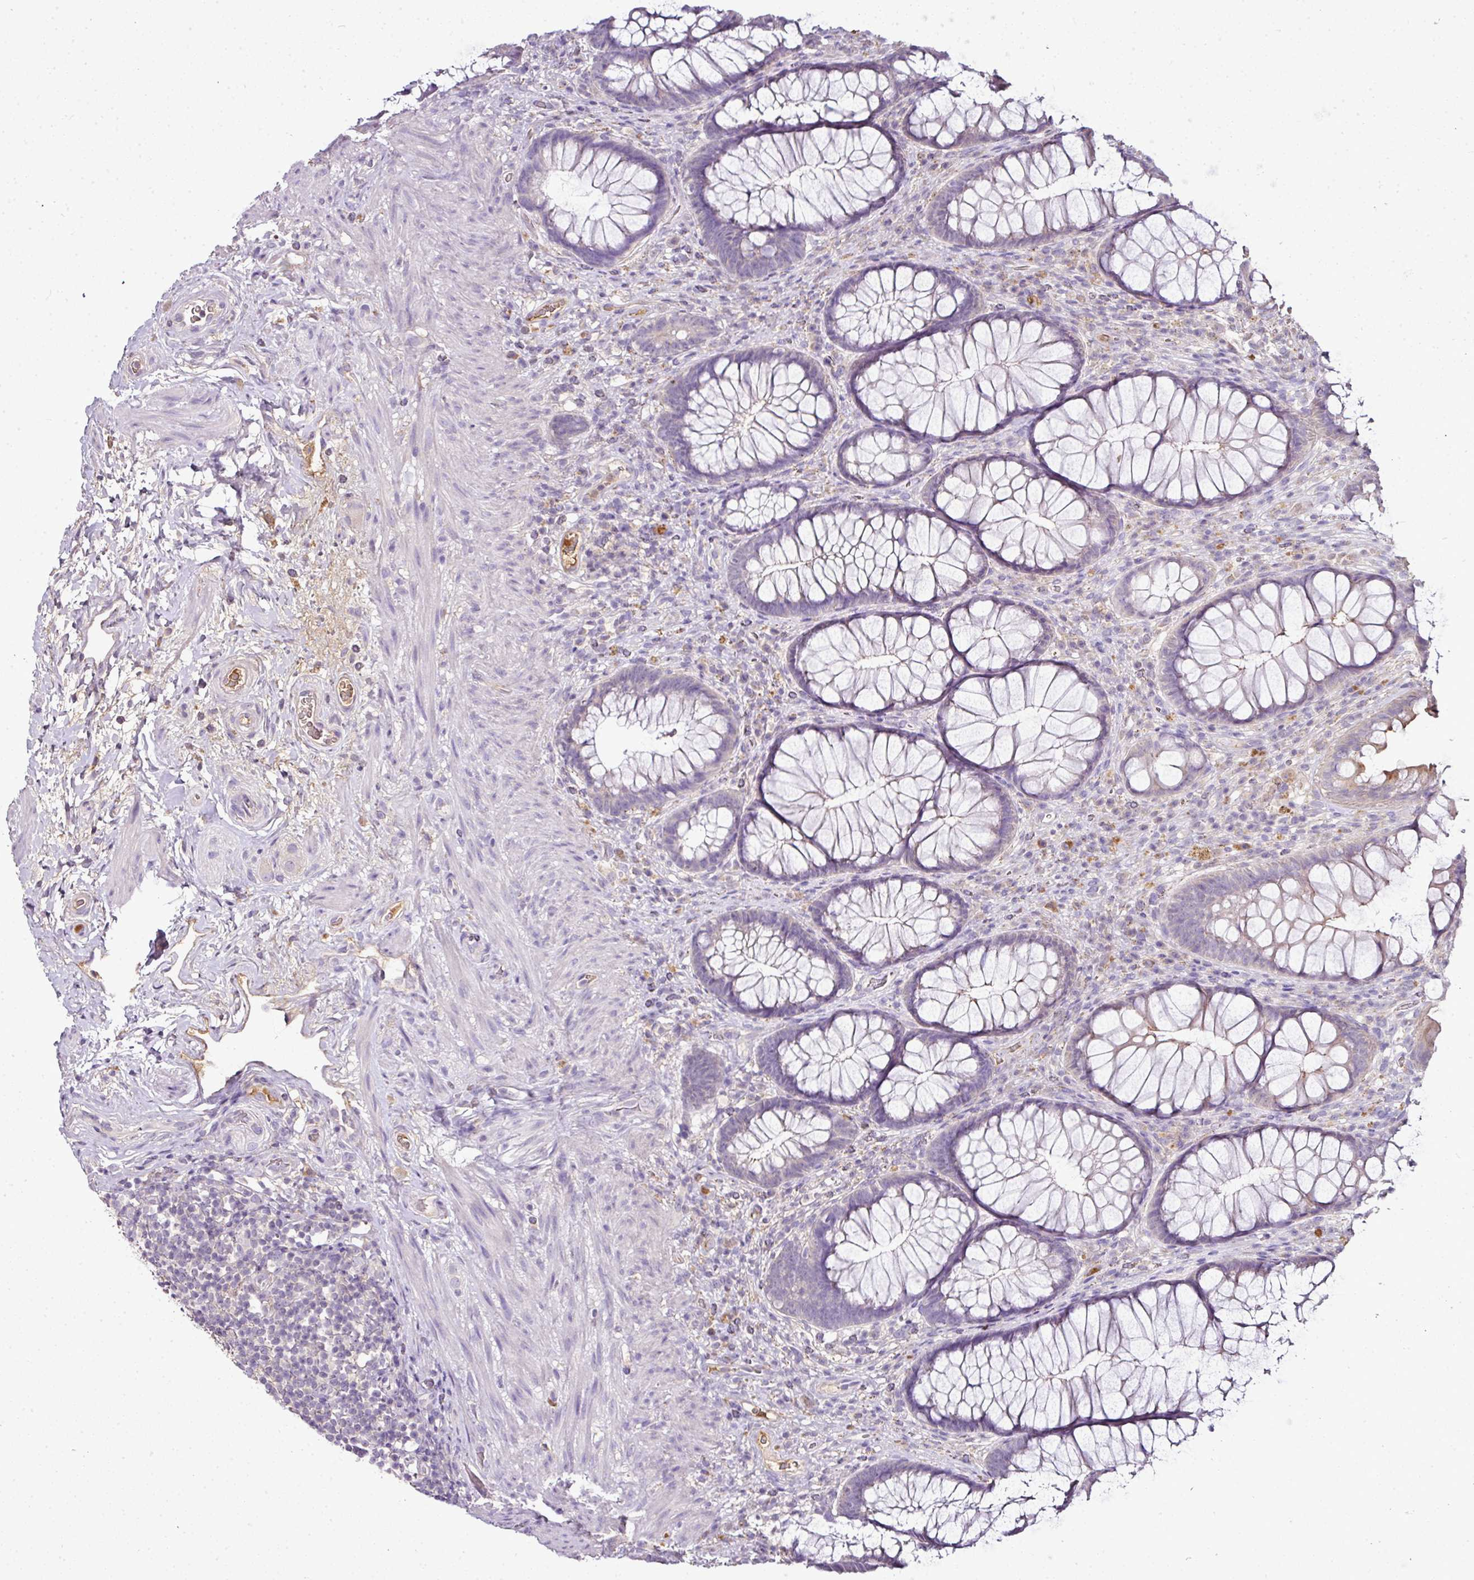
{"staining": {"intensity": "negative", "quantity": "none", "location": "none"}, "tissue": "rectum", "cell_type": "Glandular cells", "image_type": "normal", "snomed": [{"axis": "morphology", "description": "Normal tissue, NOS"}, {"axis": "topography", "description": "Rectum"}], "caption": "Benign rectum was stained to show a protein in brown. There is no significant positivity in glandular cells. (DAB (3,3'-diaminobenzidine) IHC, high magnification).", "gene": "CAB39L", "patient": {"sex": "male", "age": 53}}